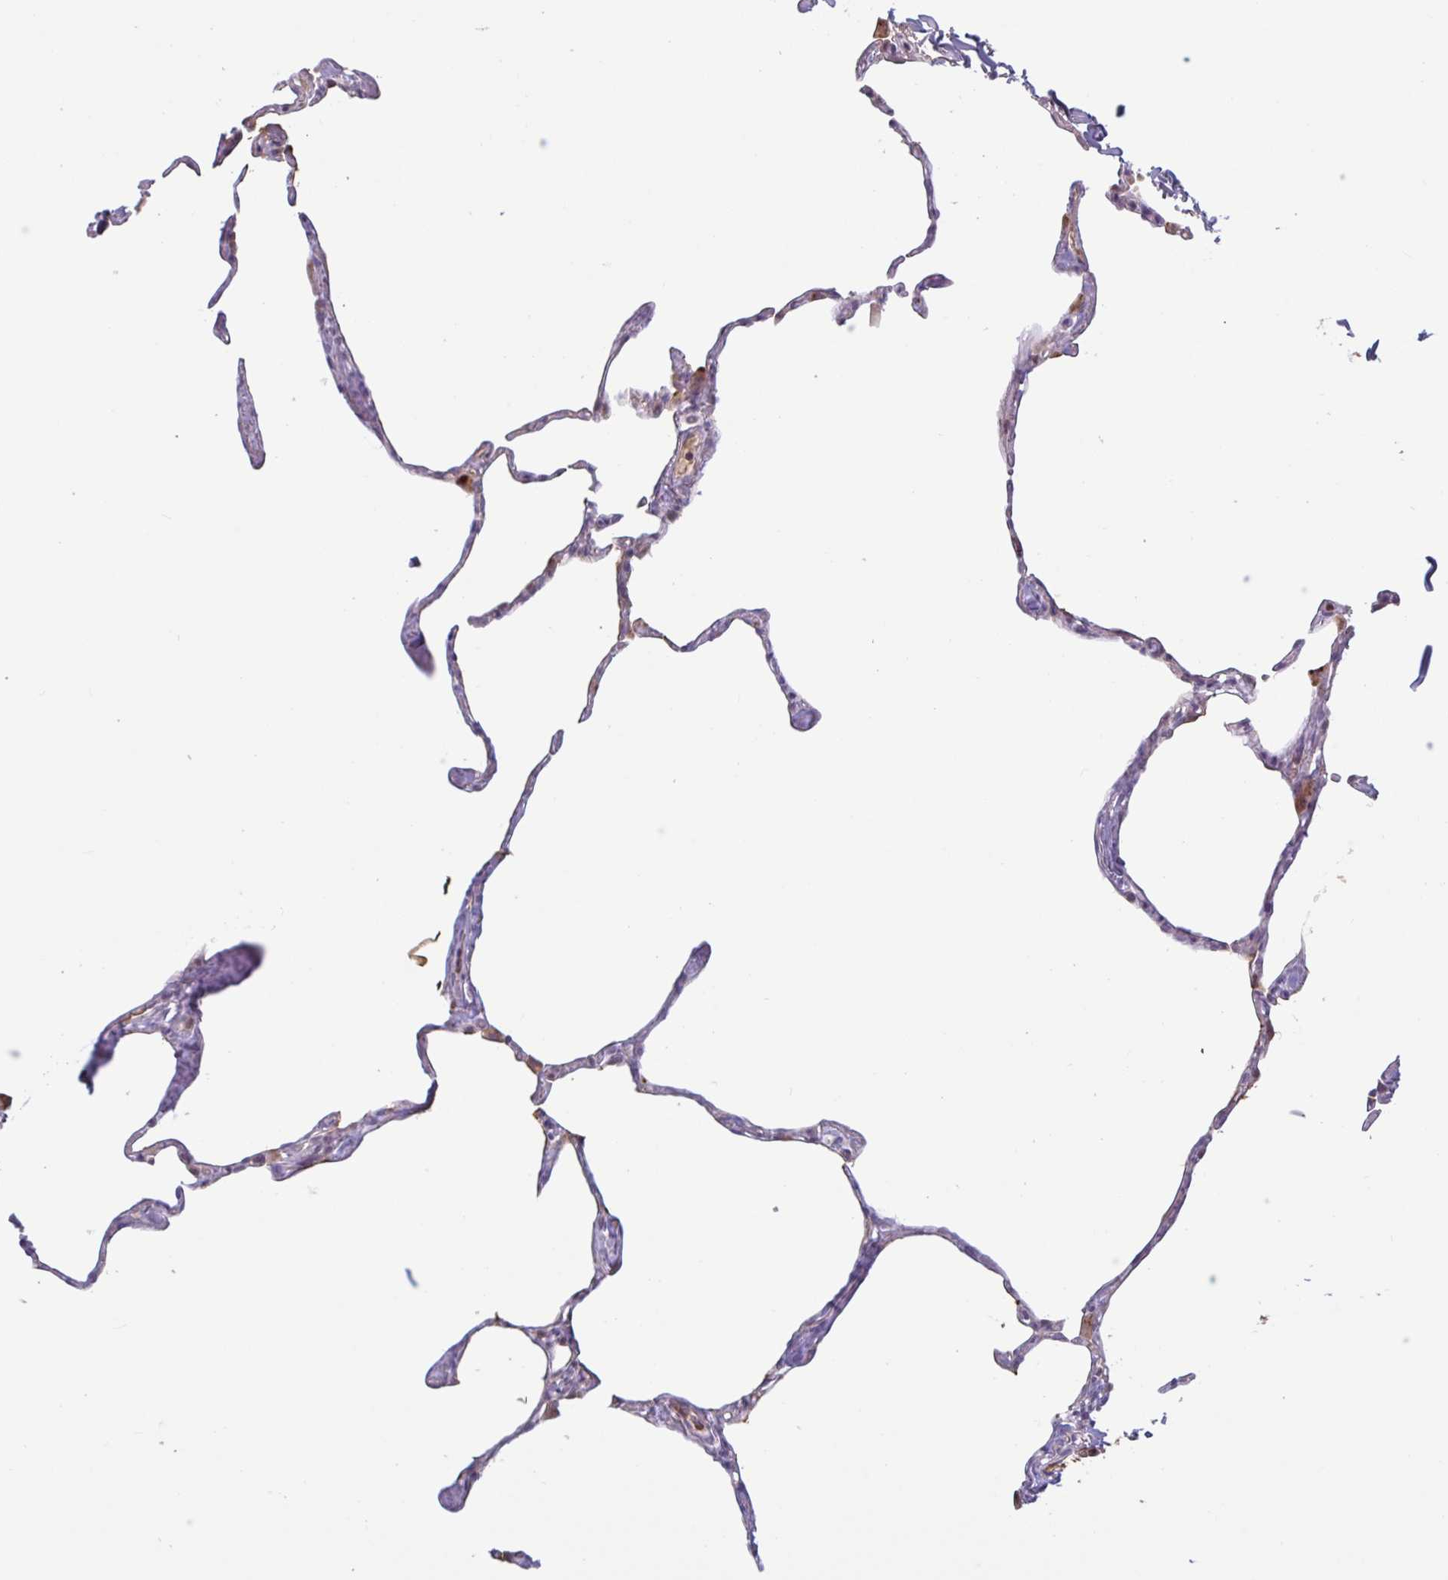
{"staining": {"intensity": "negative", "quantity": "none", "location": "none"}, "tissue": "lung", "cell_type": "Alveolar cells", "image_type": "normal", "snomed": [{"axis": "morphology", "description": "Normal tissue, NOS"}, {"axis": "topography", "description": "Lung"}], "caption": "The immunohistochemistry (IHC) image has no significant staining in alveolar cells of lung.", "gene": "TAF1D", "patient": {"sex": "male", "age": 65}}